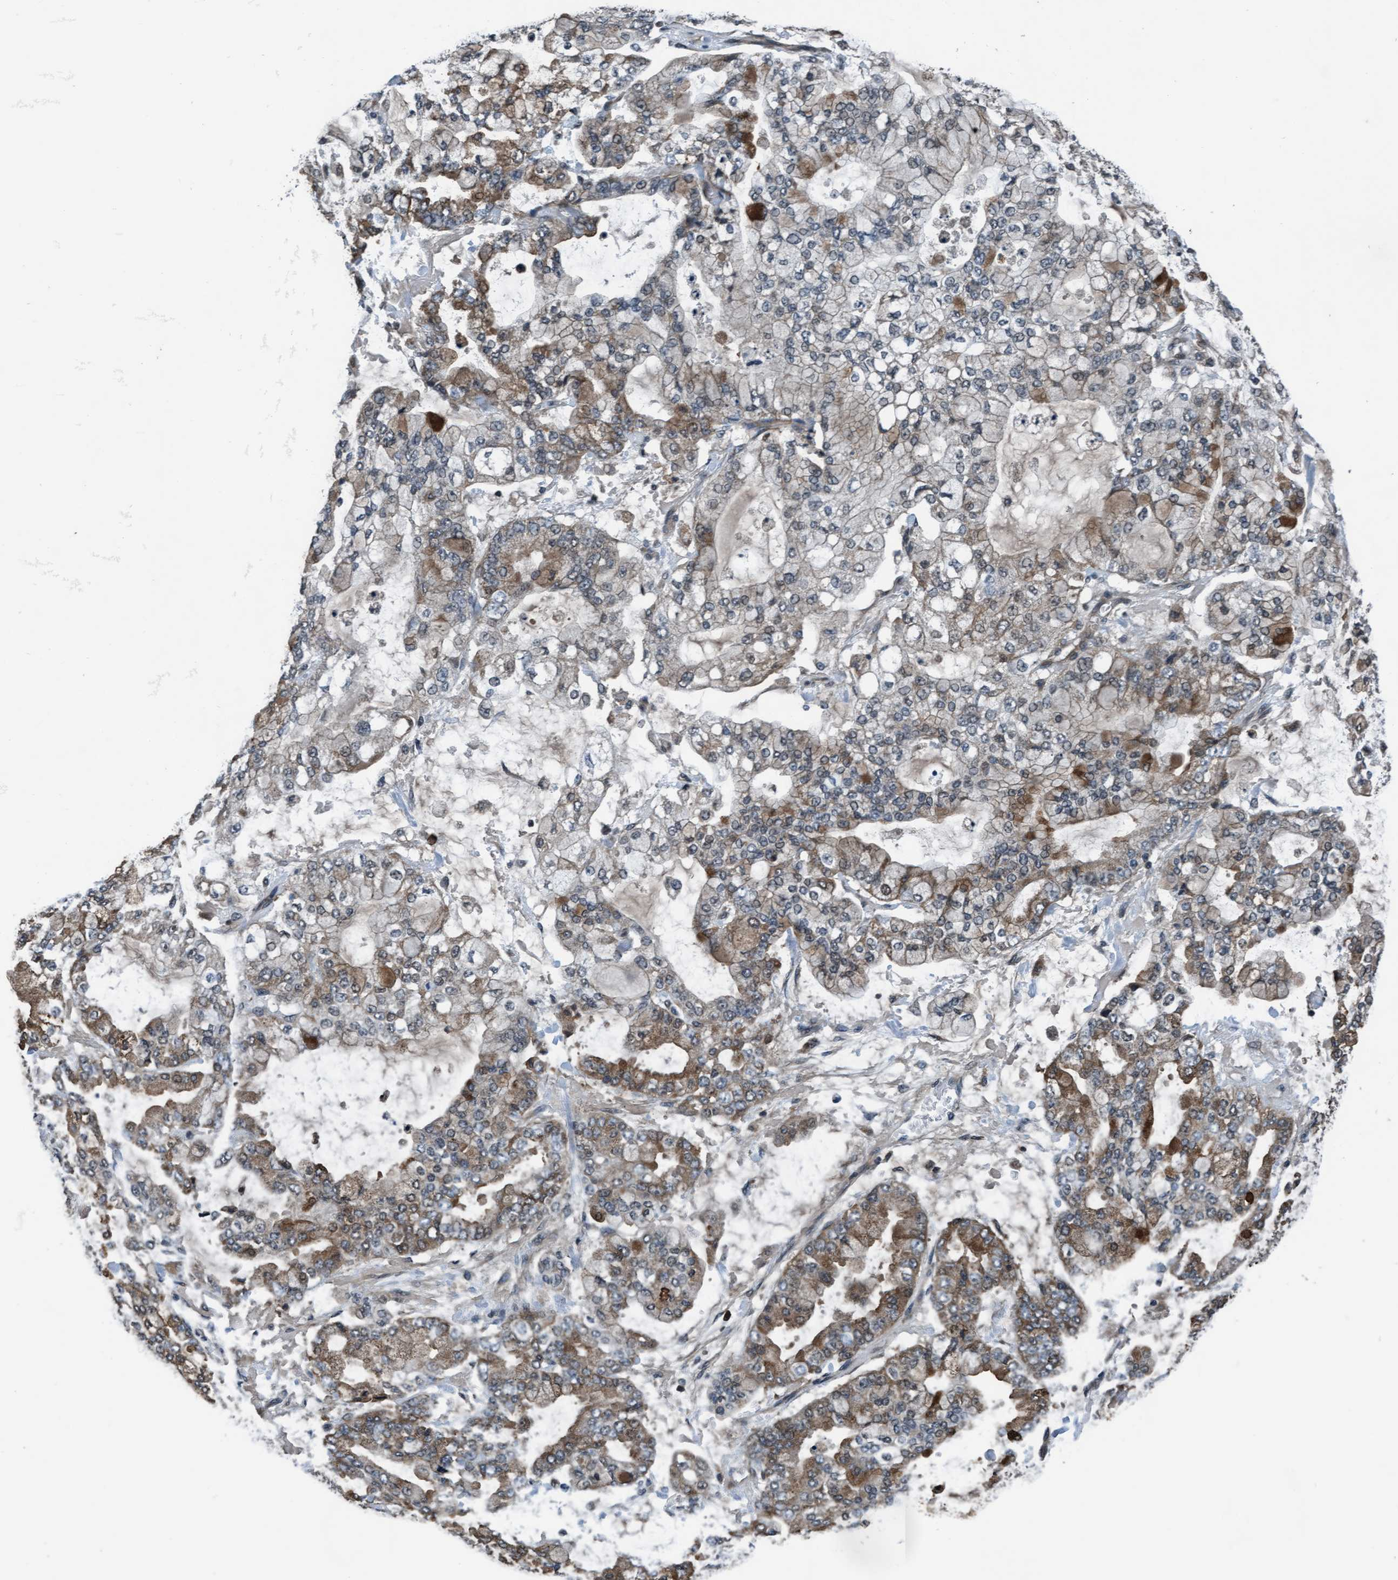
{"staining": {"intensity": "moderate", "quantity": ">75%", "location": "cytoplasmic/membranous"}, "tissue": "stomach cancer", "cell_type": "Tumor cells", "image_type": "cancer", "snomed": [{"axis": "morphology", "description": "Normal tissue, NOS"}, {"axis": "morphology", "description": "Adenocarcinoma, NOS"}, {"axis": "topography", "description": "Stomach, upper"}, {"axis": "topography", "description": "Stomach"}], "caption": "Tumor cells reveal medium levels of moderate cytoplasmic/membranous positivity in approximately >75% of cells in stomach cancer.", "gene": "WASF1", "patient": {"sex": "male", "age": 76}}